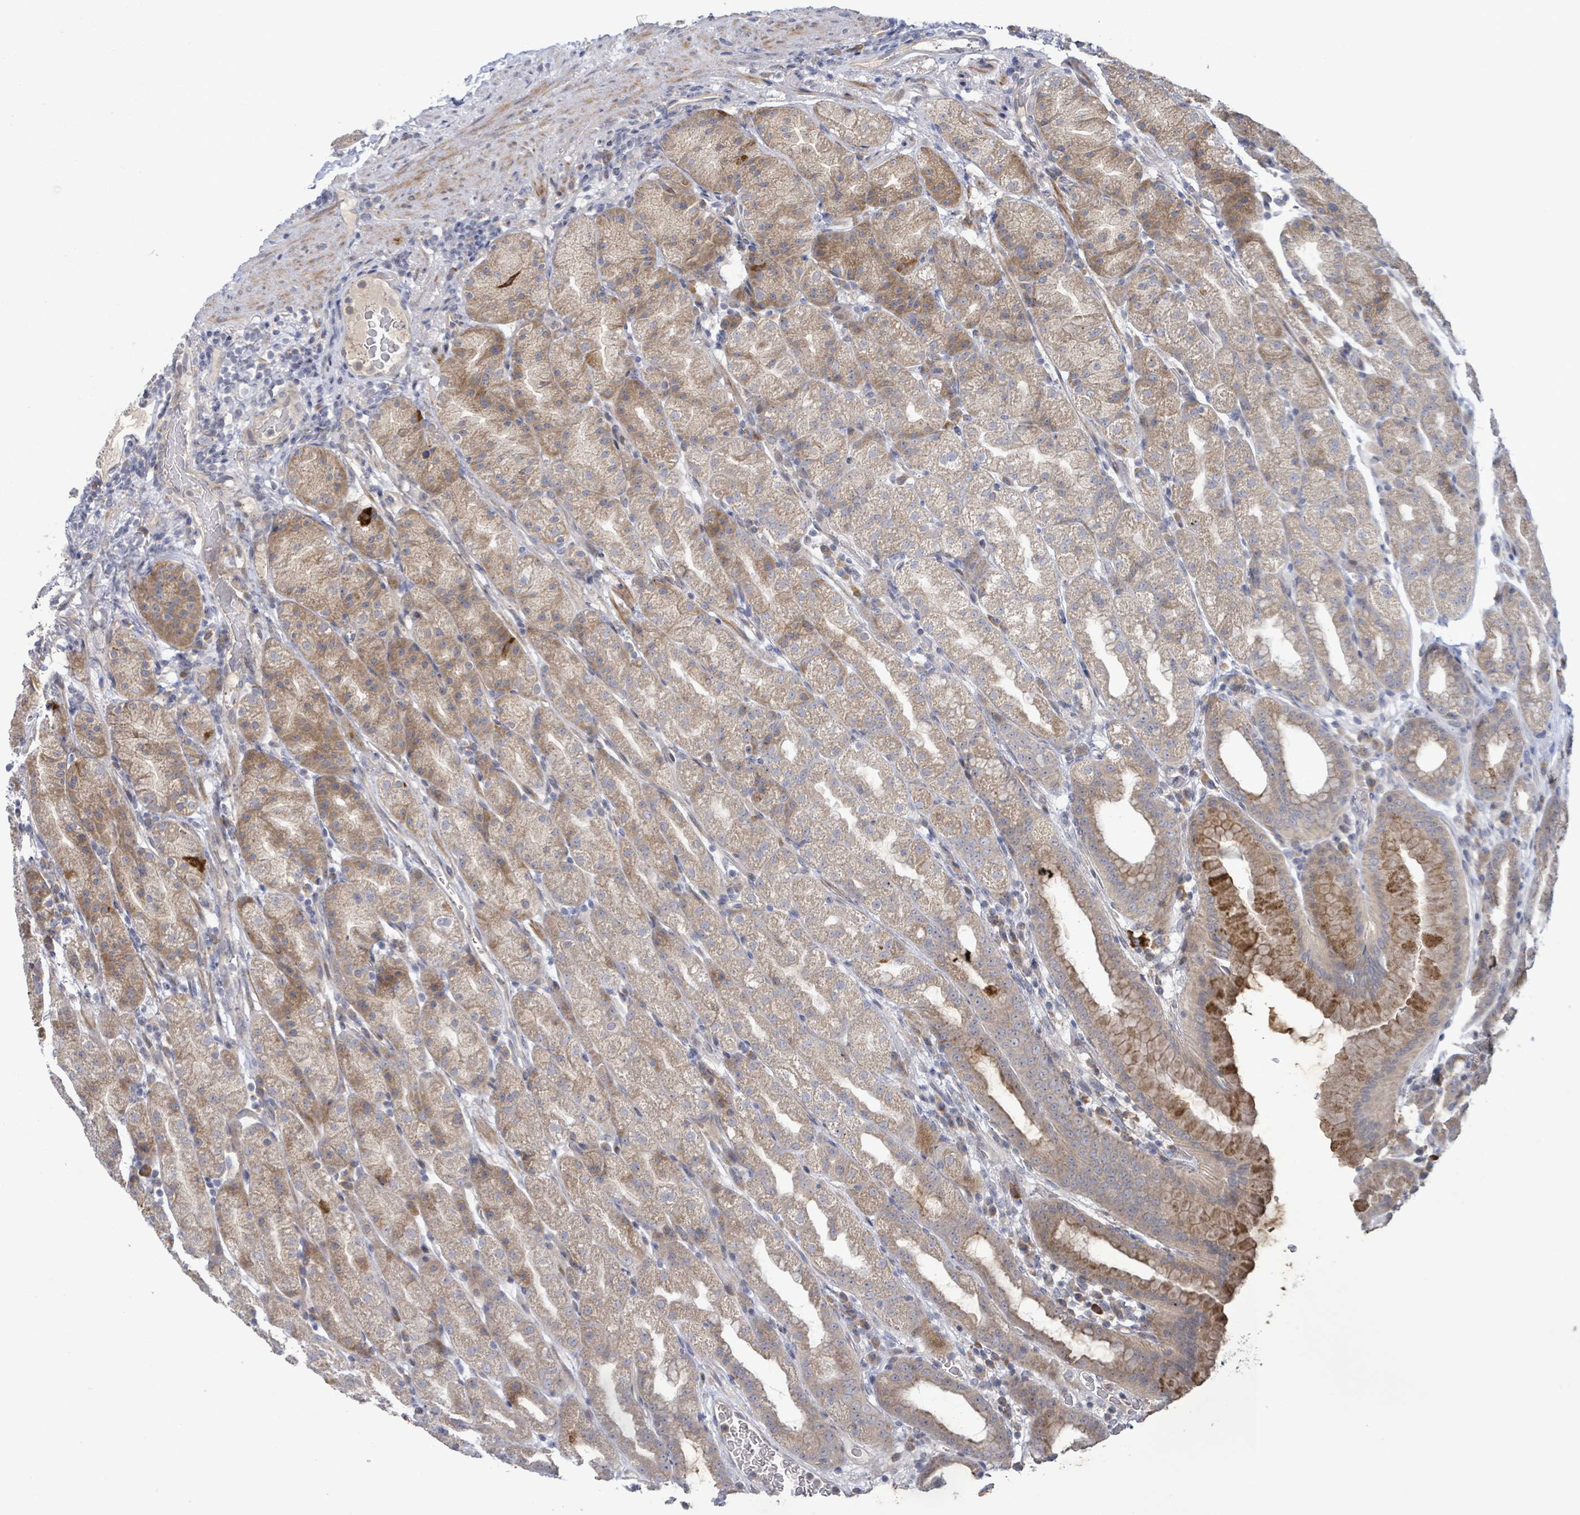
{"staining": {"intensity": "moderate", "quantity": ">75%", "location": "cytoplasmic/membranous"}, "tissue": "stomach", "cell_type": "Glandular cells", "image_type": "normal", "snomed": [{"axis": "morphology", "description": "Normal tissue, NOS"}, {"axis": "topography", "description": "Stomach, upper"}, {"axis": "topography", "description": "Stomach"}], "caption": "Benign stomach exhibits moderate cytoplasmic/membranous expression in approximately >75% of glandular cells The staining was performed using DAB to visualize the protein expression in brown, while the nuclei were stained in blue with hematoxylin (Magnification: 20x)..", "gene": "SLIT3", "patient": {"sex": "male", "age": 68}}